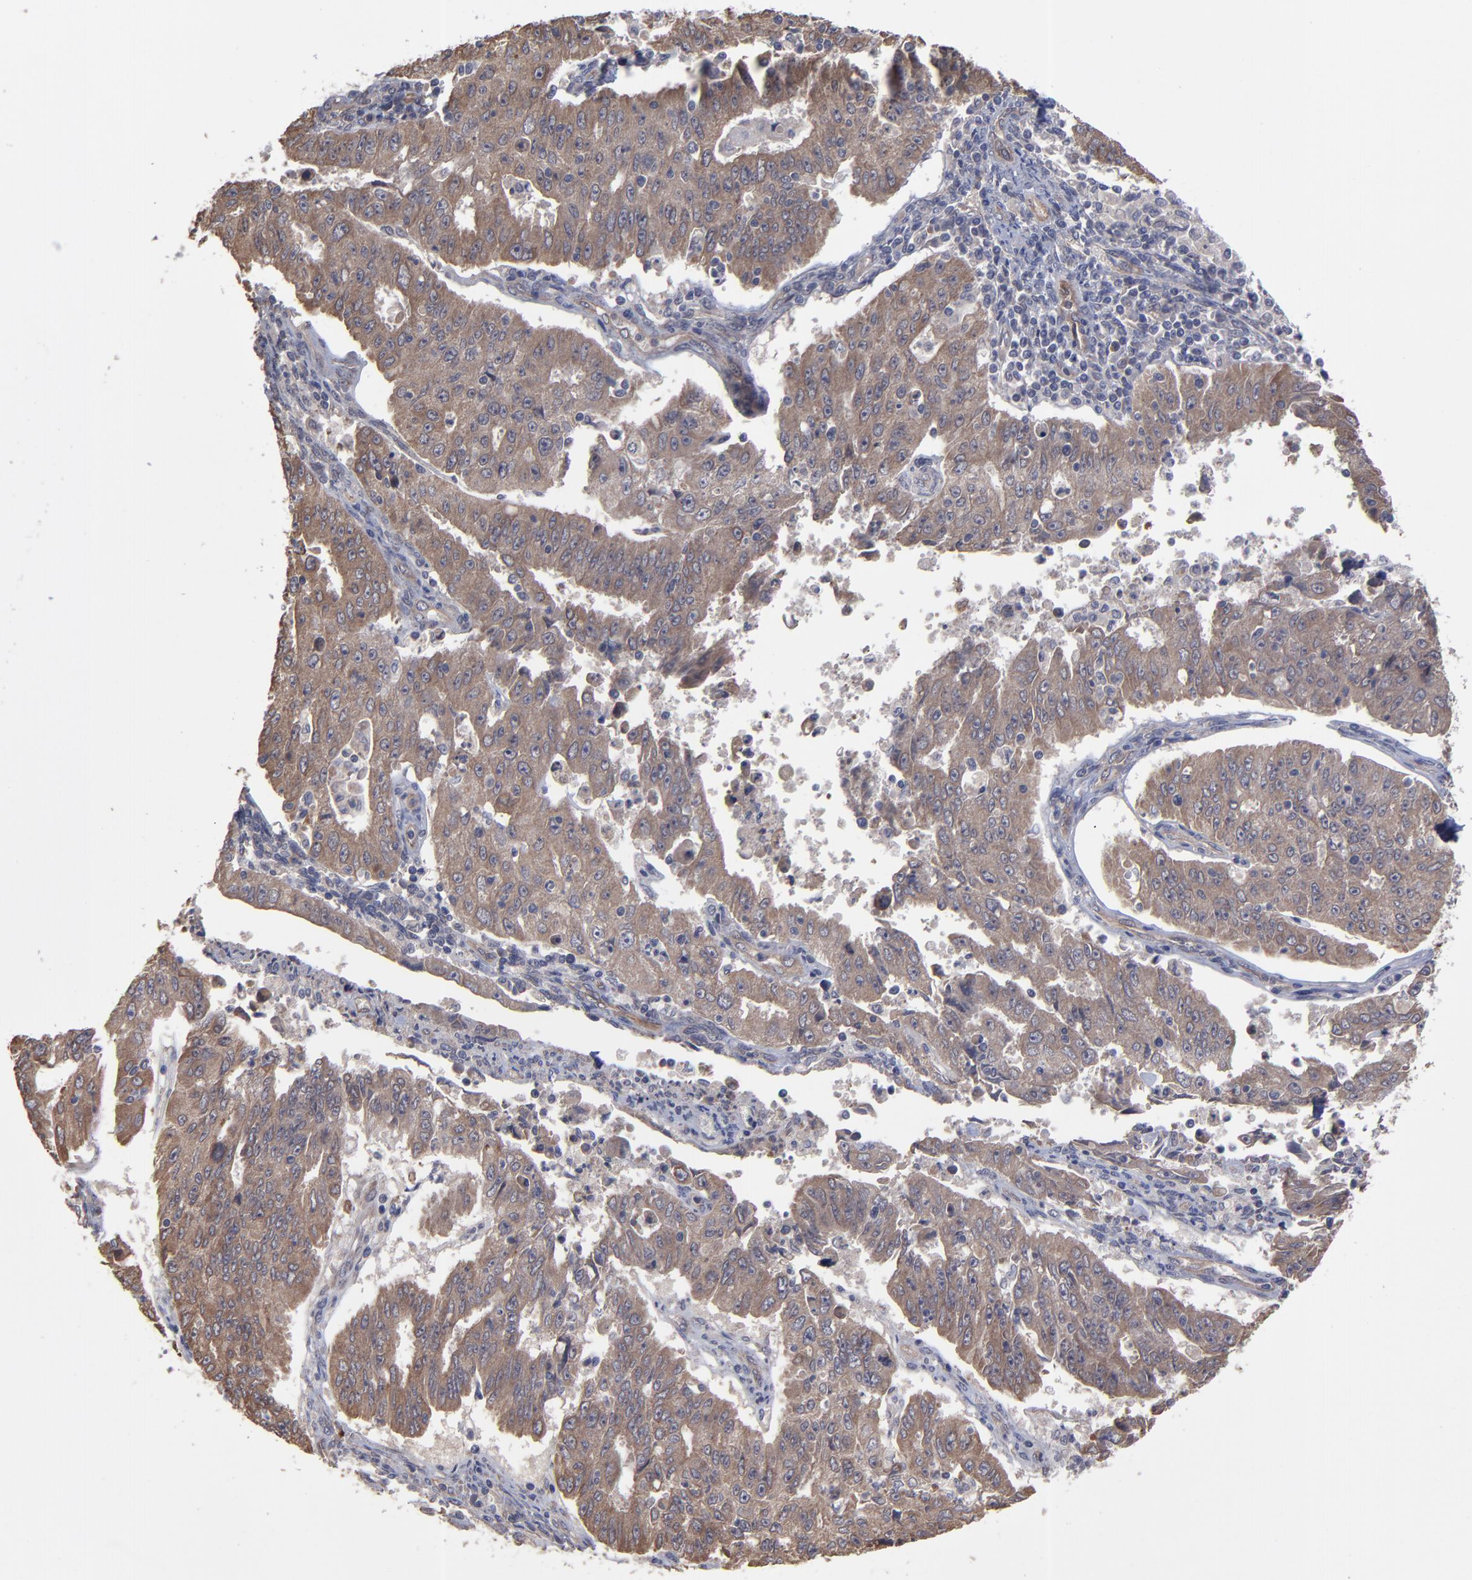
{"staining": {"intensity": "moderate", "quantity": ">75%", "location": "cytoplasmic/membranous"}, "tissue": "endometrial cancer", "cell_type": "Tumor cells", "image_type": "cancer", "snomed": [{"axis": "morphology", "description": "Adenocarcinoma, NOS"}, {"axis": "topography", "description": "Endometrium"}], "caption": "Immunohistochemical staining of human endometrial cancer (adenocarcinoma) demonstrates medium levels of moderate cytoplasmic/membranous positivity in approximately >75% of tumor cells.", "gene": "ZNF780B", "patient": {"sex": "female", "age": 42}}